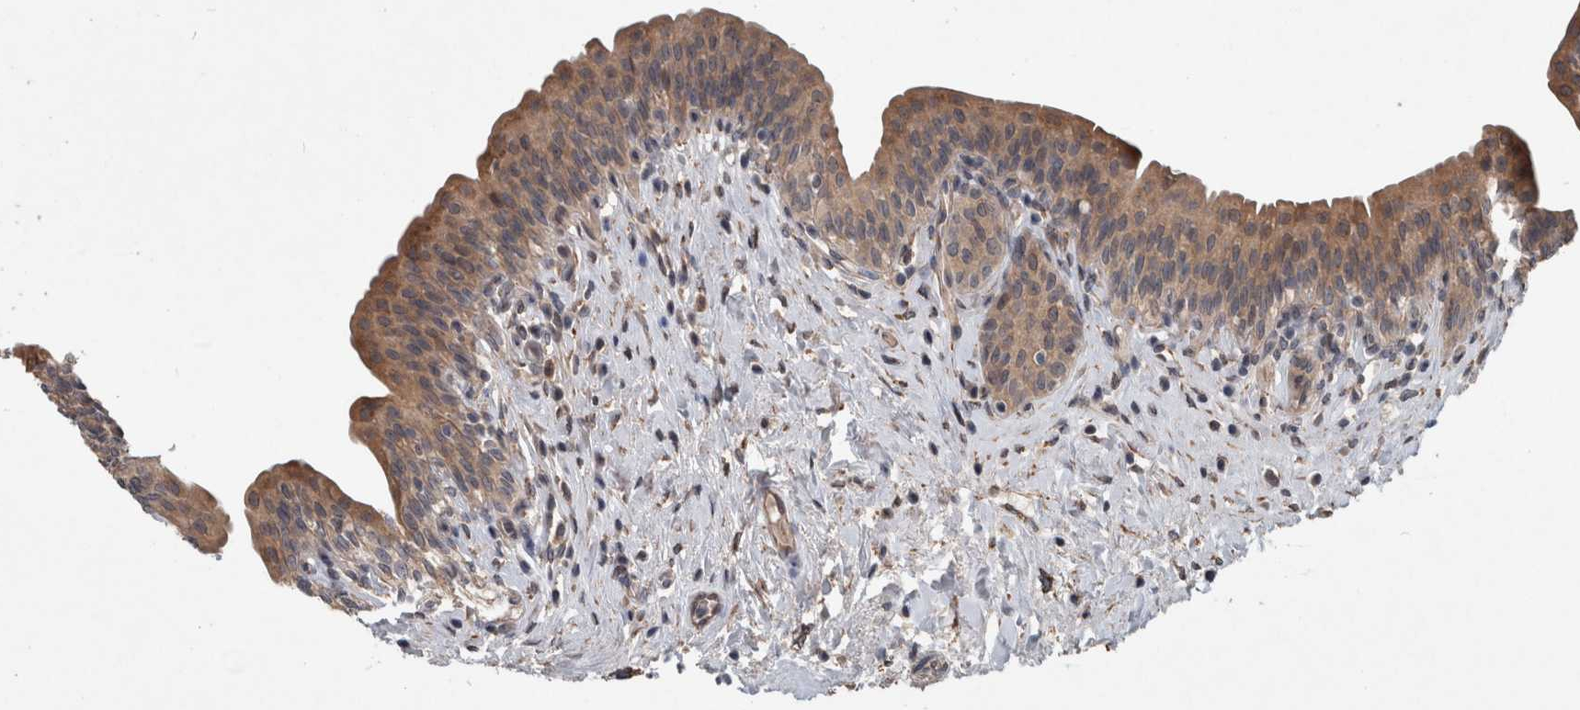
{"staining": {"intensity": "moderate", "quantity": ">75%", "location": "cytoplasmic/membranous"}, "tissue": "urinary bladder", "cell_type": "Urothelial cells", "image_type": "normal", "snomed": [{"axis": "morphology", "description": "Normal tissue, NOS"}, {"axis": "topography", "description": "Urinary bladder"}], "caption": "A photomicrograph of human urinary bladder stained for a protein displays moderate cytoplasmic/membranous brown staining in urothelial cells. Nuclei are stained in blue.", "gene": "GIMAP6", "patient": {"sex": "male", "age": 83}}